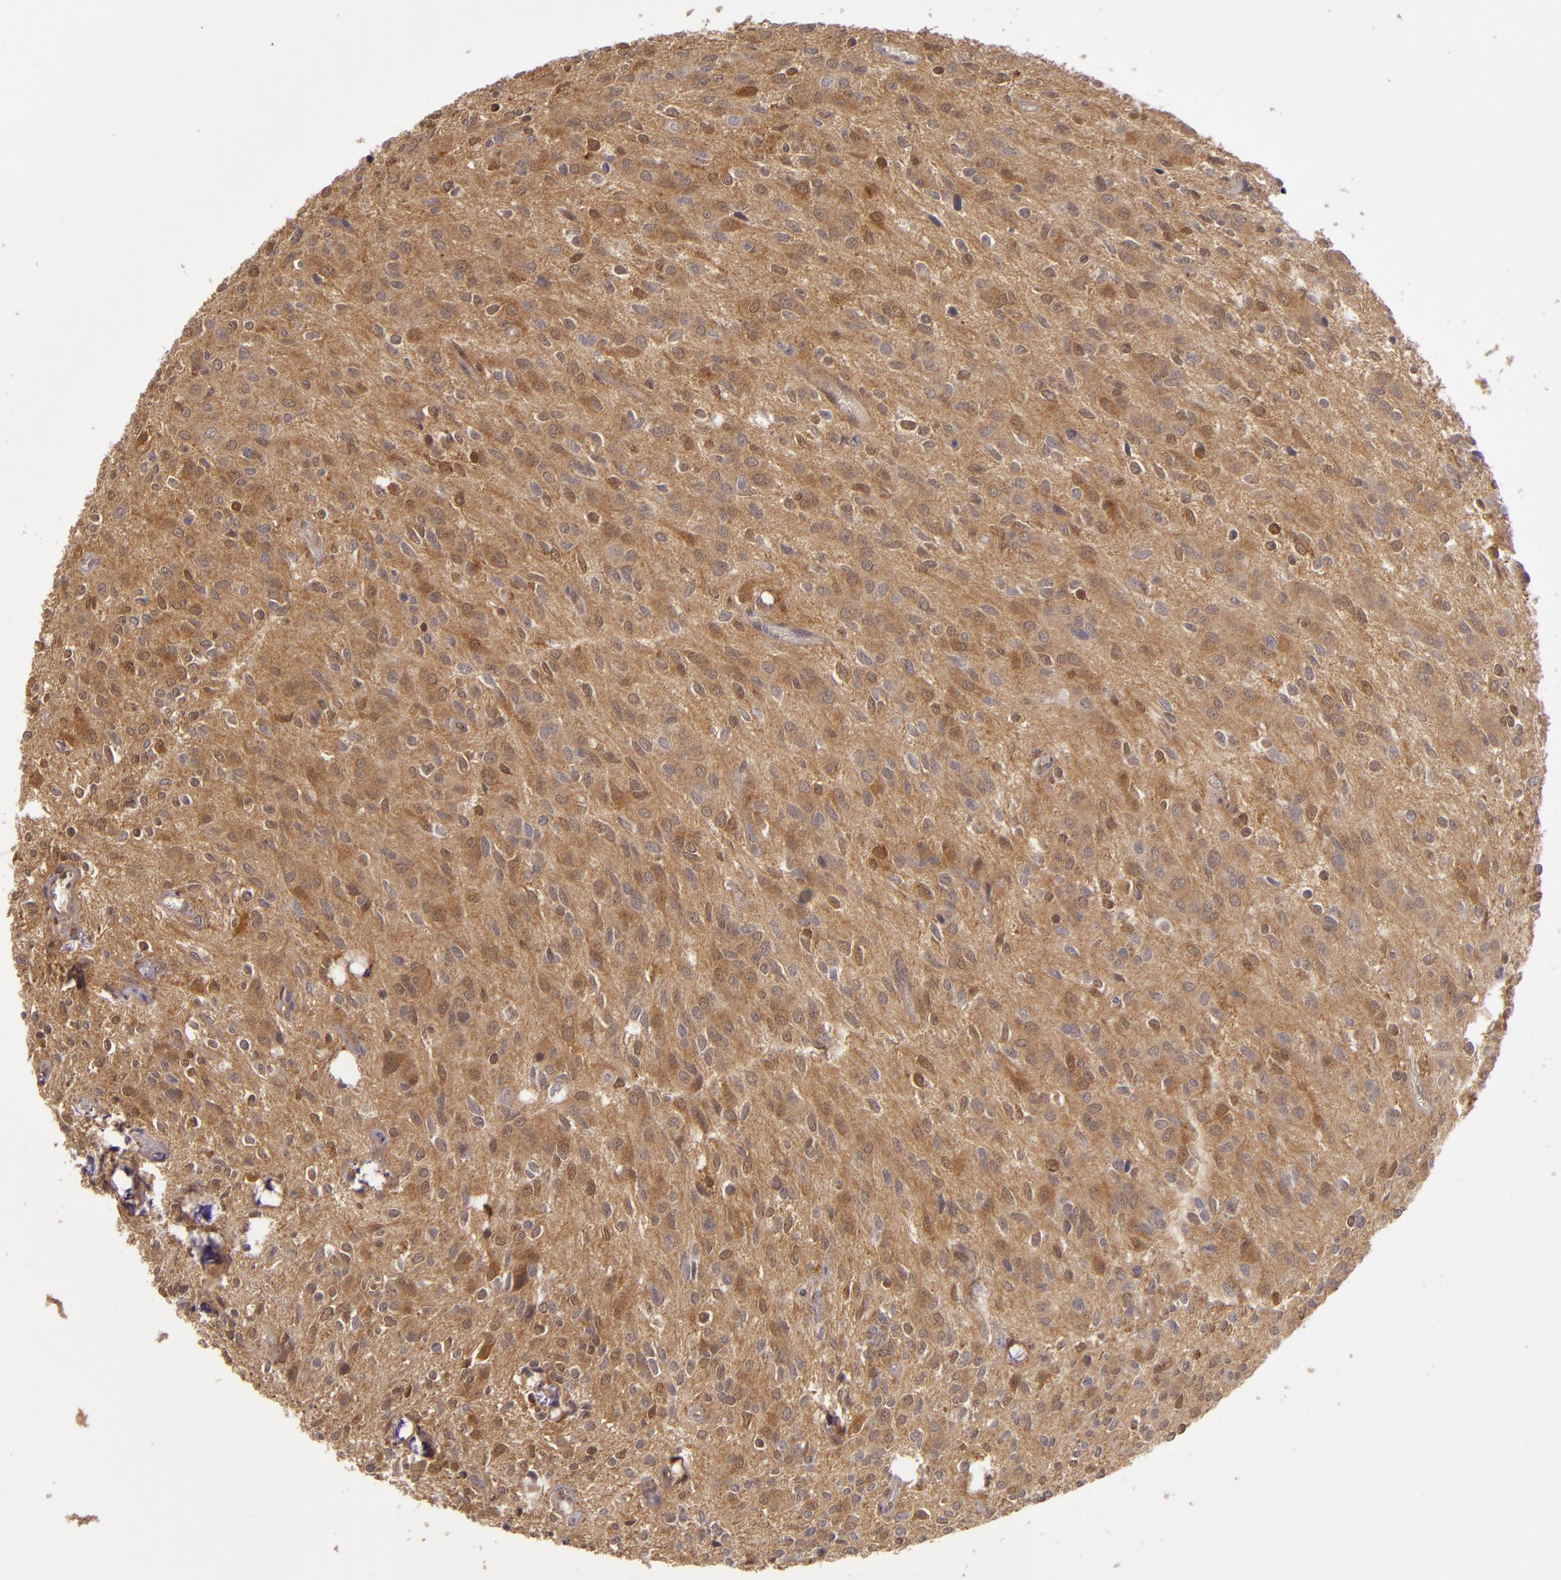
{"staining": {"intensity": "moderate", "quantity": "25%-75%", "location": "cytoplasmic/membranous"}, "tissue": "glioma", "cell_type": "Tumor cells", "image_type": "cancer", "snomed": [{"axis": "morphology", "description": "Glioma, malignant, Low grade"}, {"axis": "topography", "description": "Brain"}], "caption": "Moderate cytoplasmic/membranous expression is seen in approximately 25%-75% of tumor cells in glioma.", "gene": "FHIT", "patient": {"sex": "female", "age": 15}}